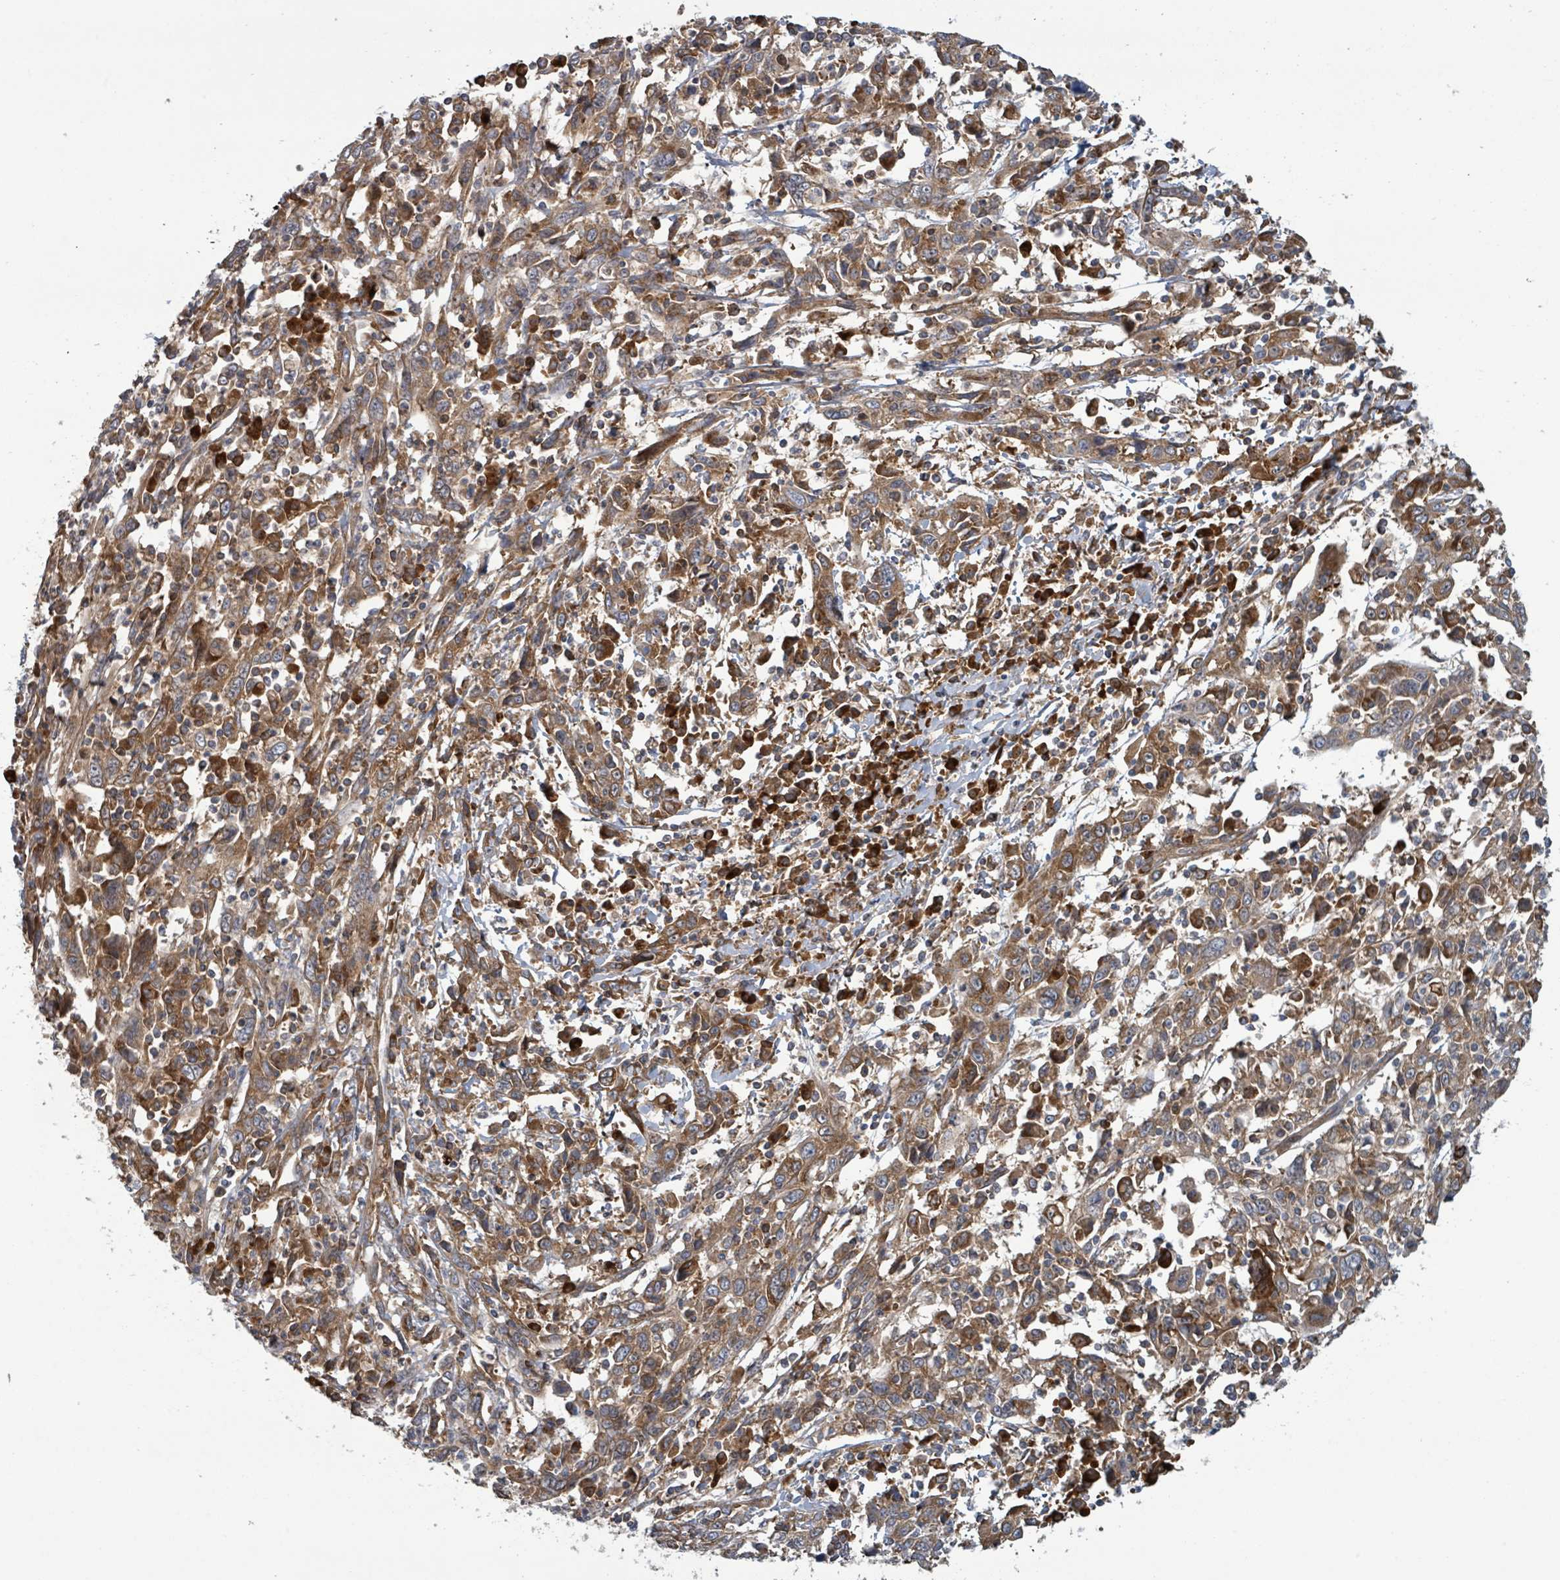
{"staining": {"intensity": "moderate", "quantity": ">75%", "location": "cytoplasmic/membranous"}, "tissue": "cervical cancer", "cell_type": "Tumor cells", "image_type": "cancer", "snomed": [{"axis": "morphology", "description": "Squamous cell carcinoma, NOS"}, {"axis": "topography", "description": "Cervix"}], "caption": "Cervical cancer stained with a protein marker displays moderate staining in tumor cells.", "gene": "OR51E1", "patient": {"sex": "female", "age": 46}}